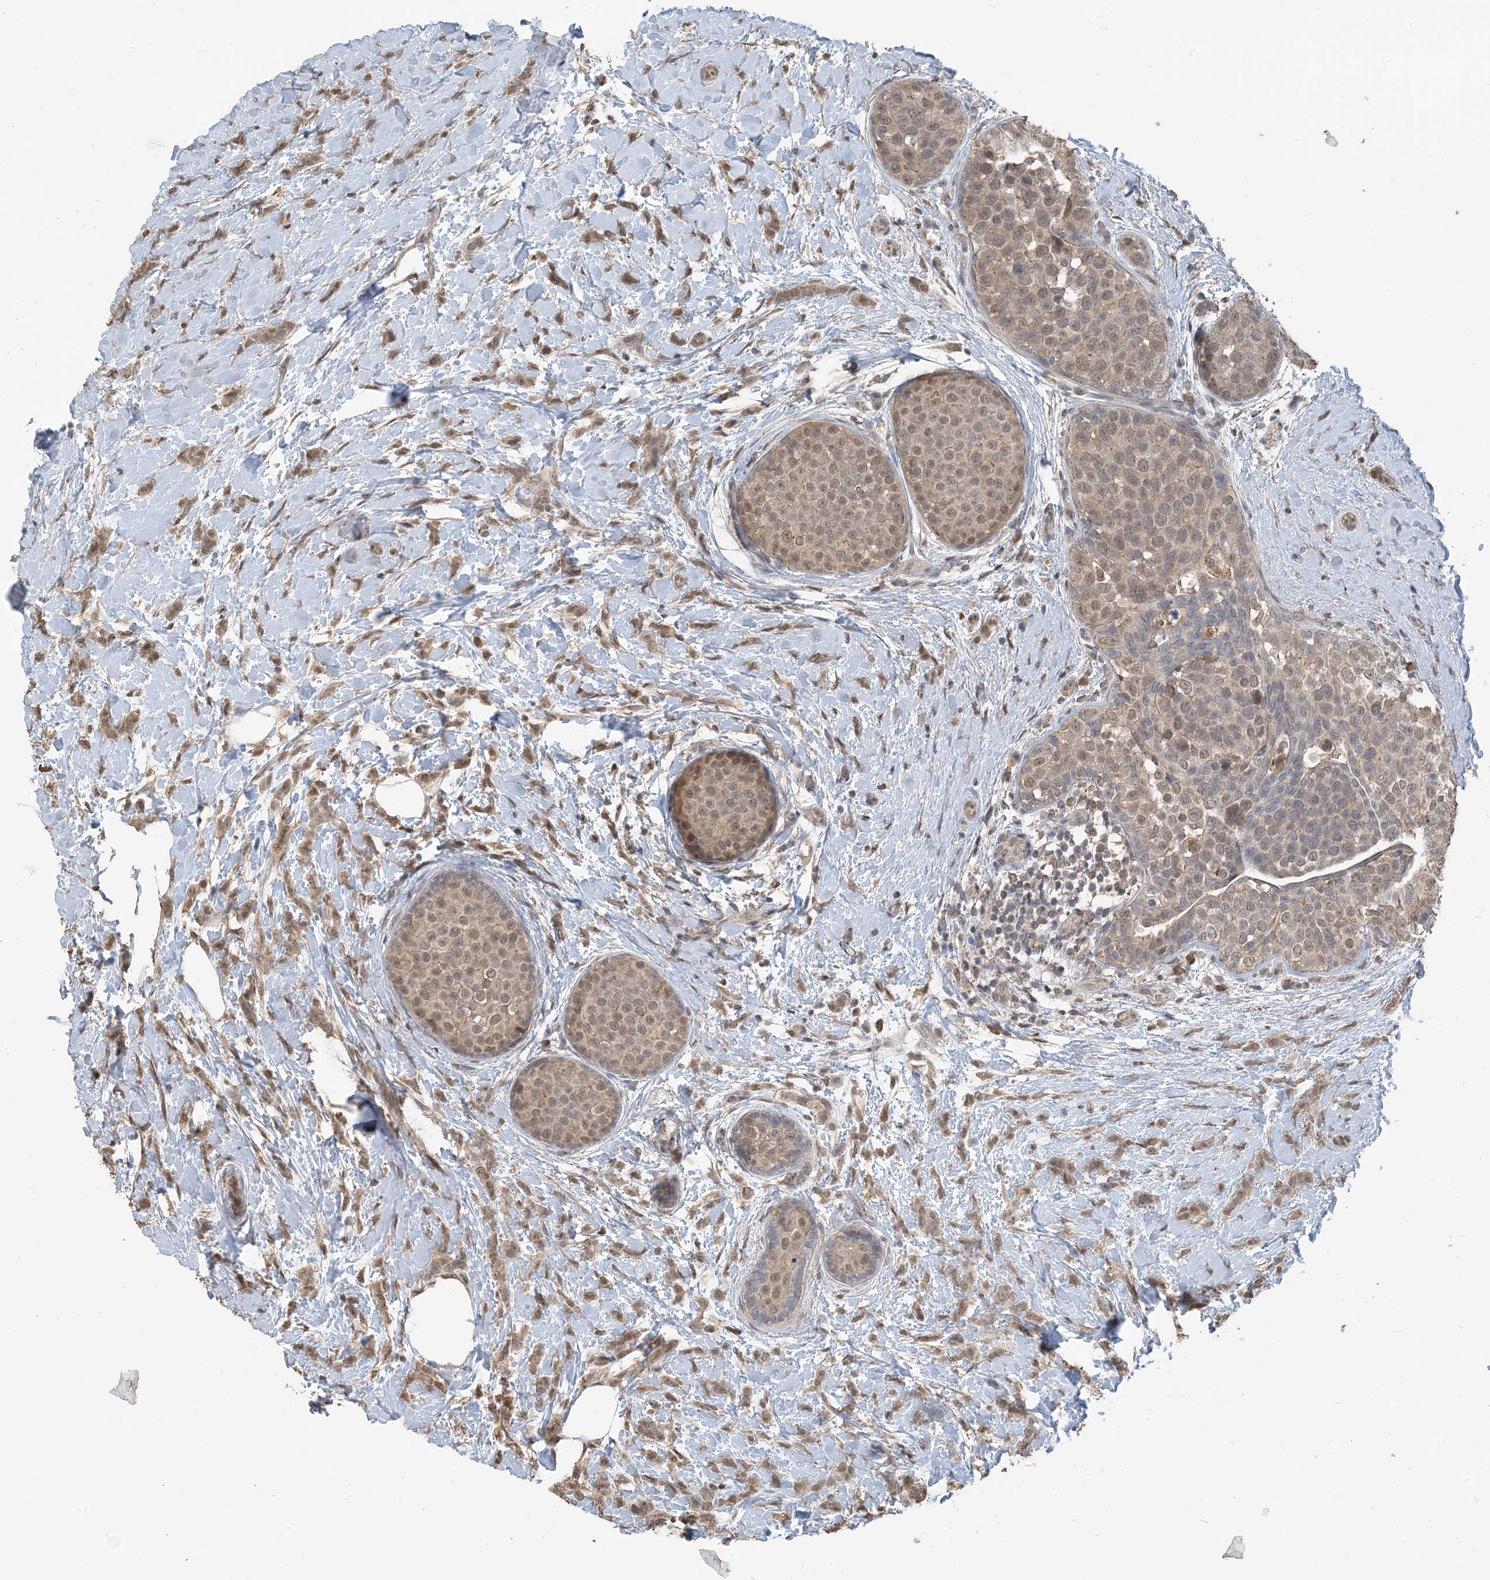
{"staining": {"intensity": "moderate", "quantity": "25%-75%", "location": "cytoplasmic/membranous,nuclear"}, "tissue": "breast cancer", "cell_type": "Tumor cells", "image_type": "cancer", "snomed": [{"axis": "morphology", "description": "Lobular carcinoma, in situ"}, {"axis": "morphology", "description": "Lobular carcinoma"}, {"axis": "topography", "description": "Breast"}], "caption": "A high-resolution histopathology image shows immunohistochemistry (IHC) staining of breast cancer (lobular carcinoma in situ), which demonstrates moderate cytoplasmic/membranous and nuclear staining in about 25%-75% of tumor cells. The protein is stained brown, and the nuclei are stained in blue (DAB (3,3'-diaminobenzidine) IHC with brightfield microscopy, high magnification).", "gene": "ZC3H12A", "patient": {"sex": "female", "age": 41}}